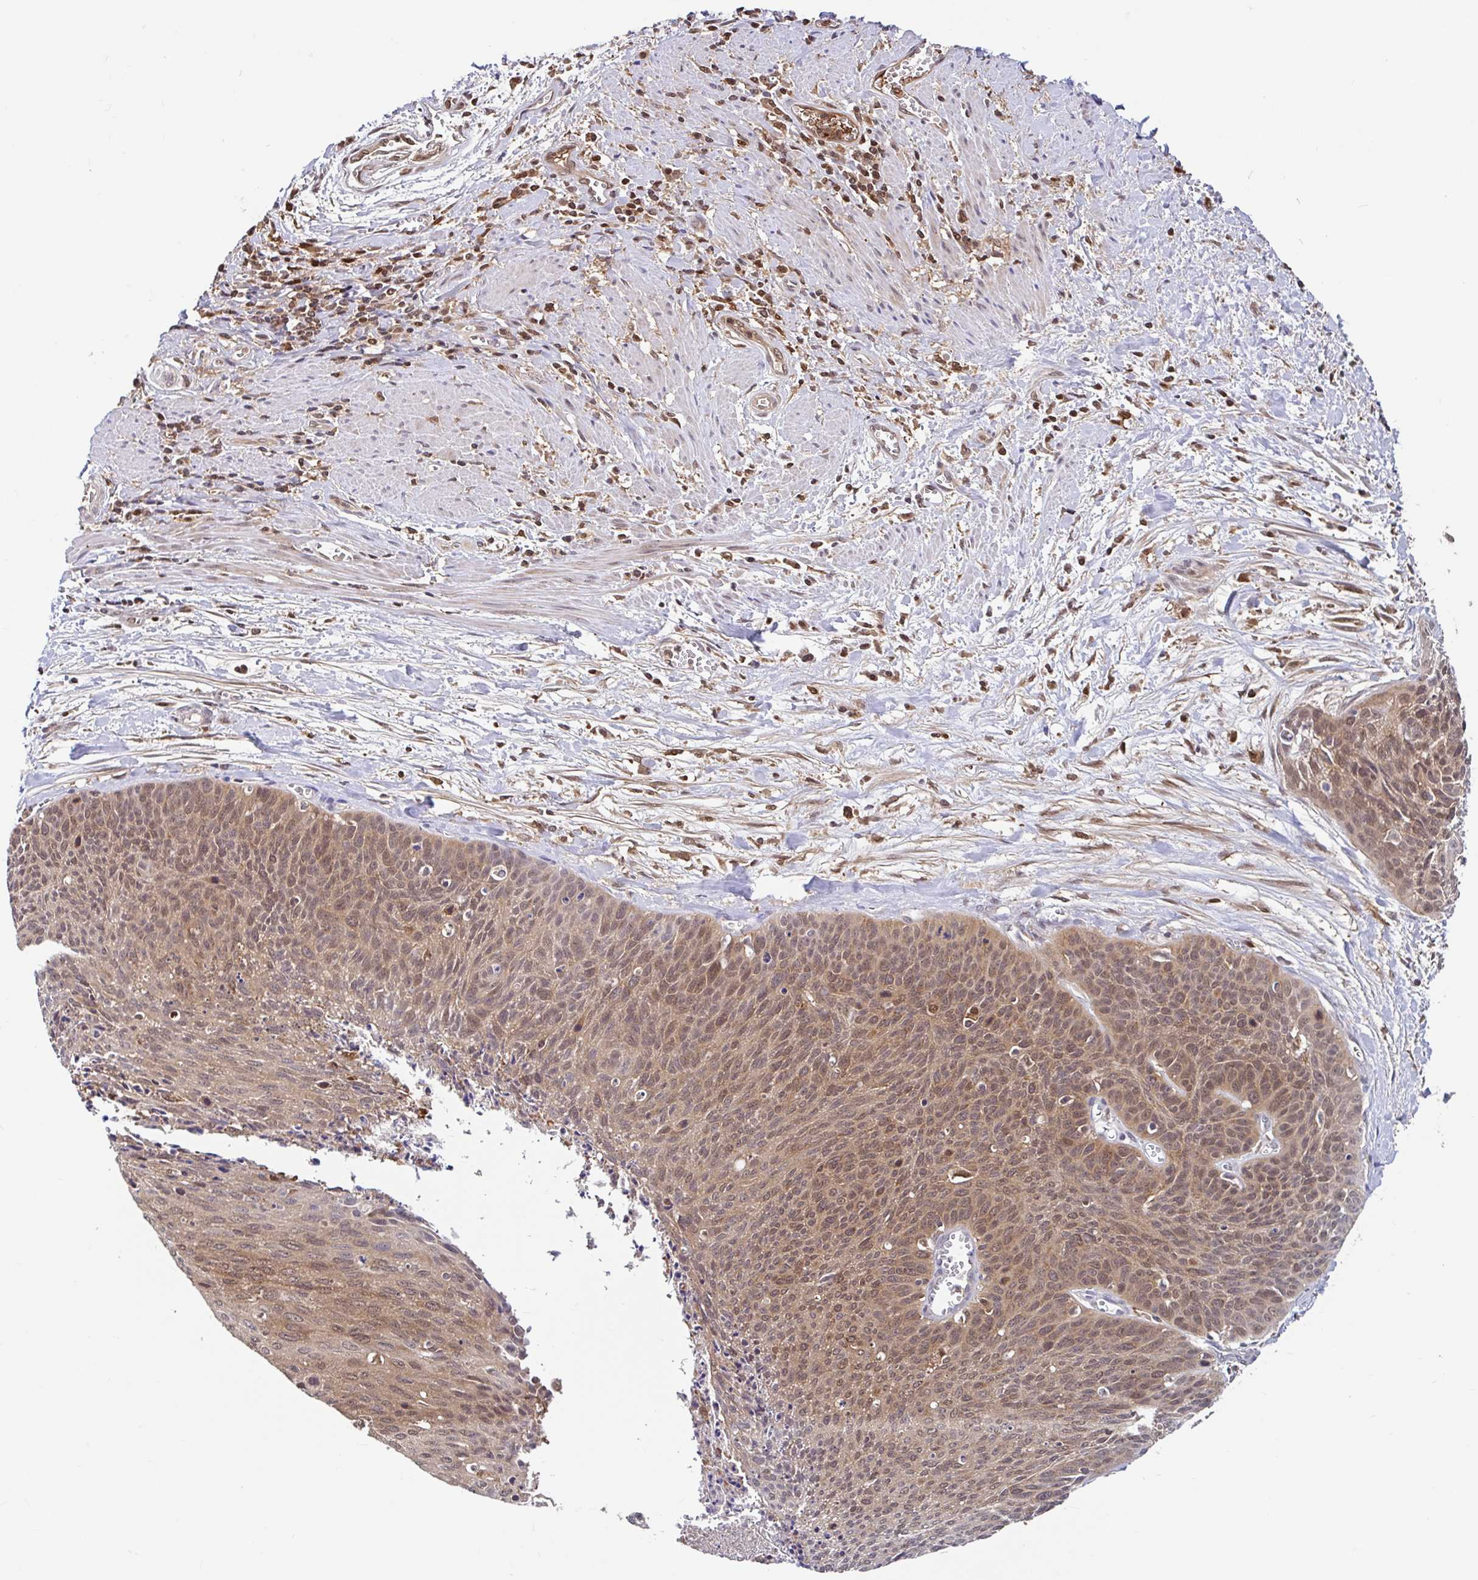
{"staining": {"intensity": "moderate", "quantity": ">75%", "location": "nuclear"}, "tissue": "cervical cancer", "cell_type": "Tumor cells", "image_type": "cancer", "snomed": [{"axis": "morphology", "description": "Squamous cell carcinoma, NOS"}, {"axis": "topography", "description": "Cervix"}], "caption": "Human squamous cell carcinoma (cervical) stained with a brown dye exhibits moderate nuclear positive staining in about >75% of tumor cells.", "gene": "BLVRA", "patient": {"sex": "female", "age": 55}}